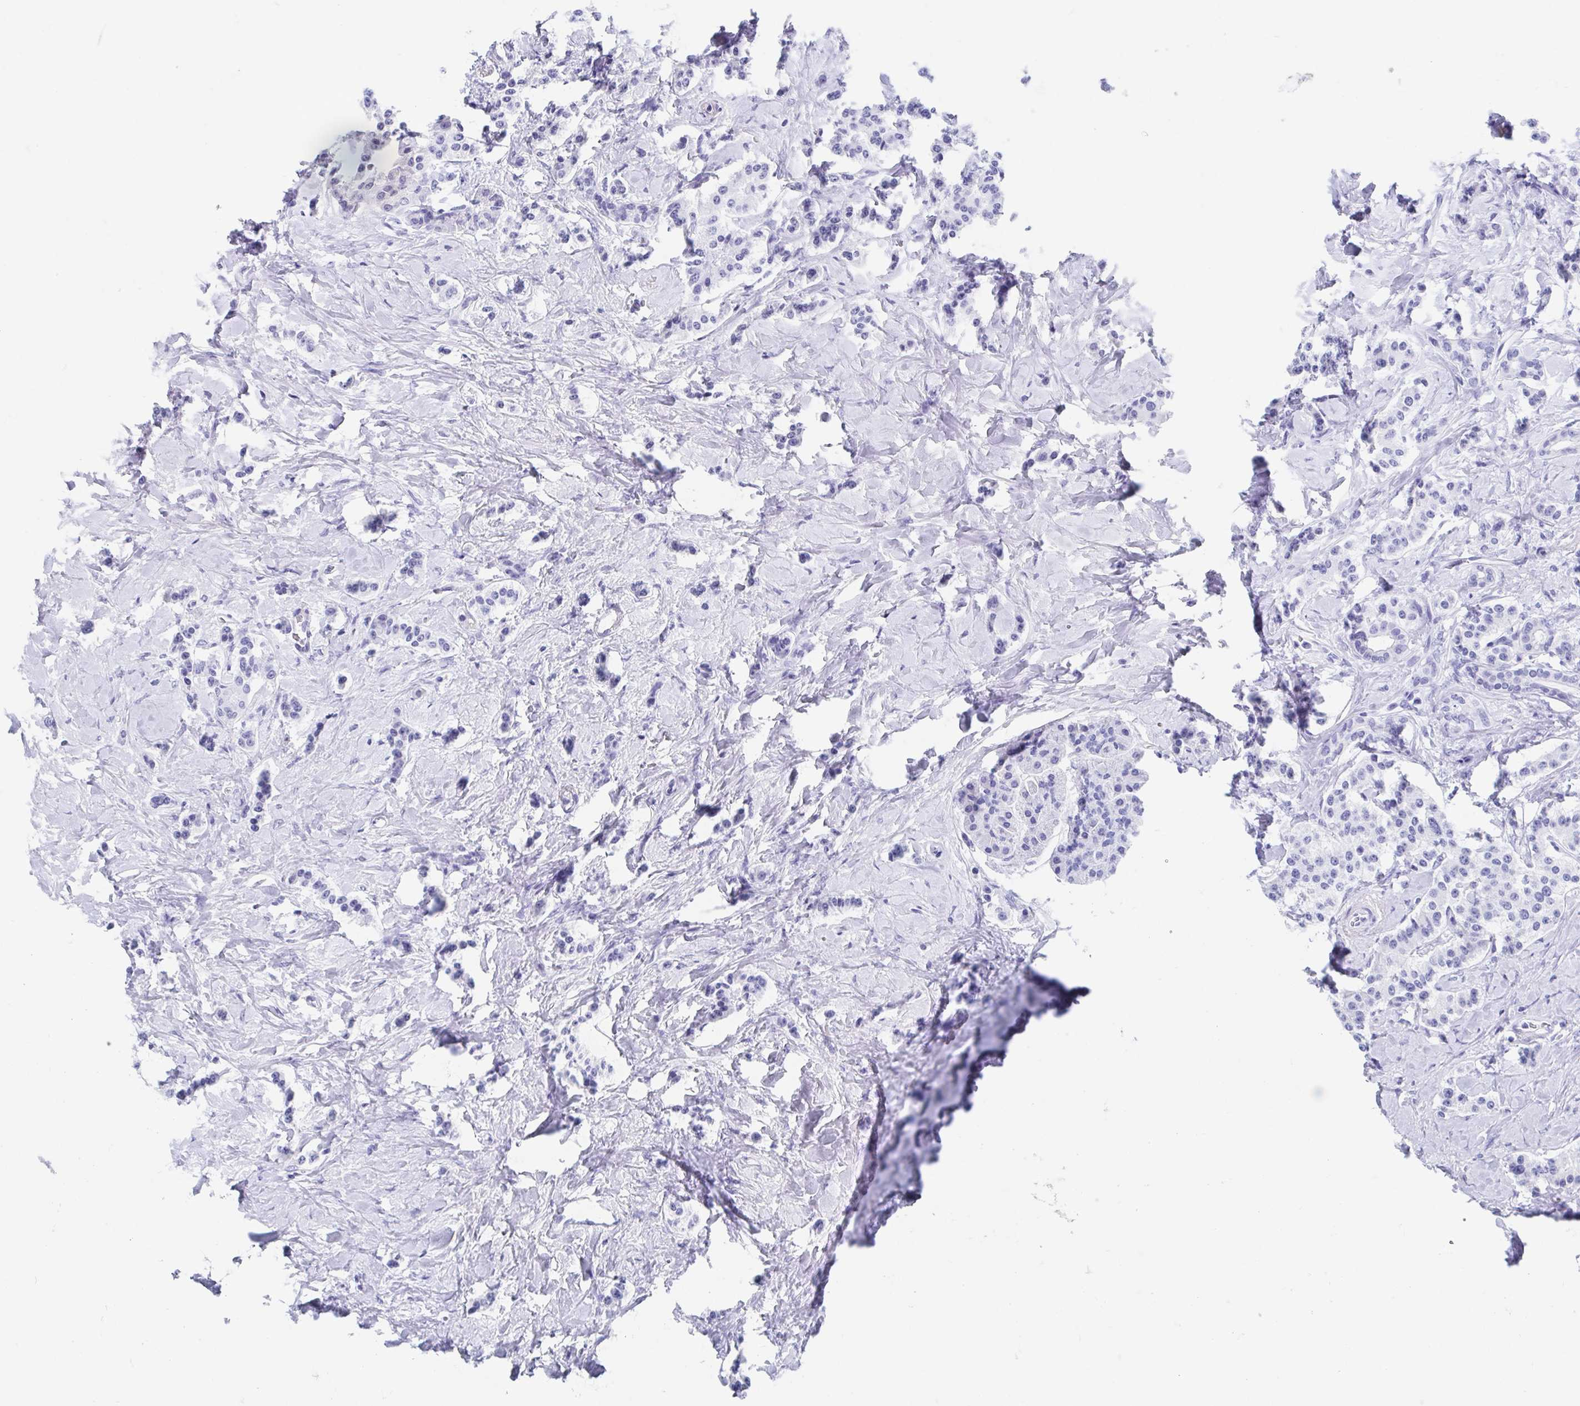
{"staining": {"intensity": "negative", "quantity": "none", "location": "none"}, "tissue": "carcinoid", "cell_type": "Tumor cells", "image_type": "cancer", "snomed": [{"axis": "morphology", "description": "Normal tissue, NOS"}, {"axis": "morphology", "description": "Carcinoid, malignant, NOS"}, {"axis": "topography", "description": "Pancreas"}], "caption": "Immunohistochemistry (IHC) of carcinoid (malignant) exhibits no positivity in tumor cells. (DAB immunohistochemistry with hematoxylin counter stain).", "gene": "C10orf53", "patient": {"sex": "male", "age": 36}}